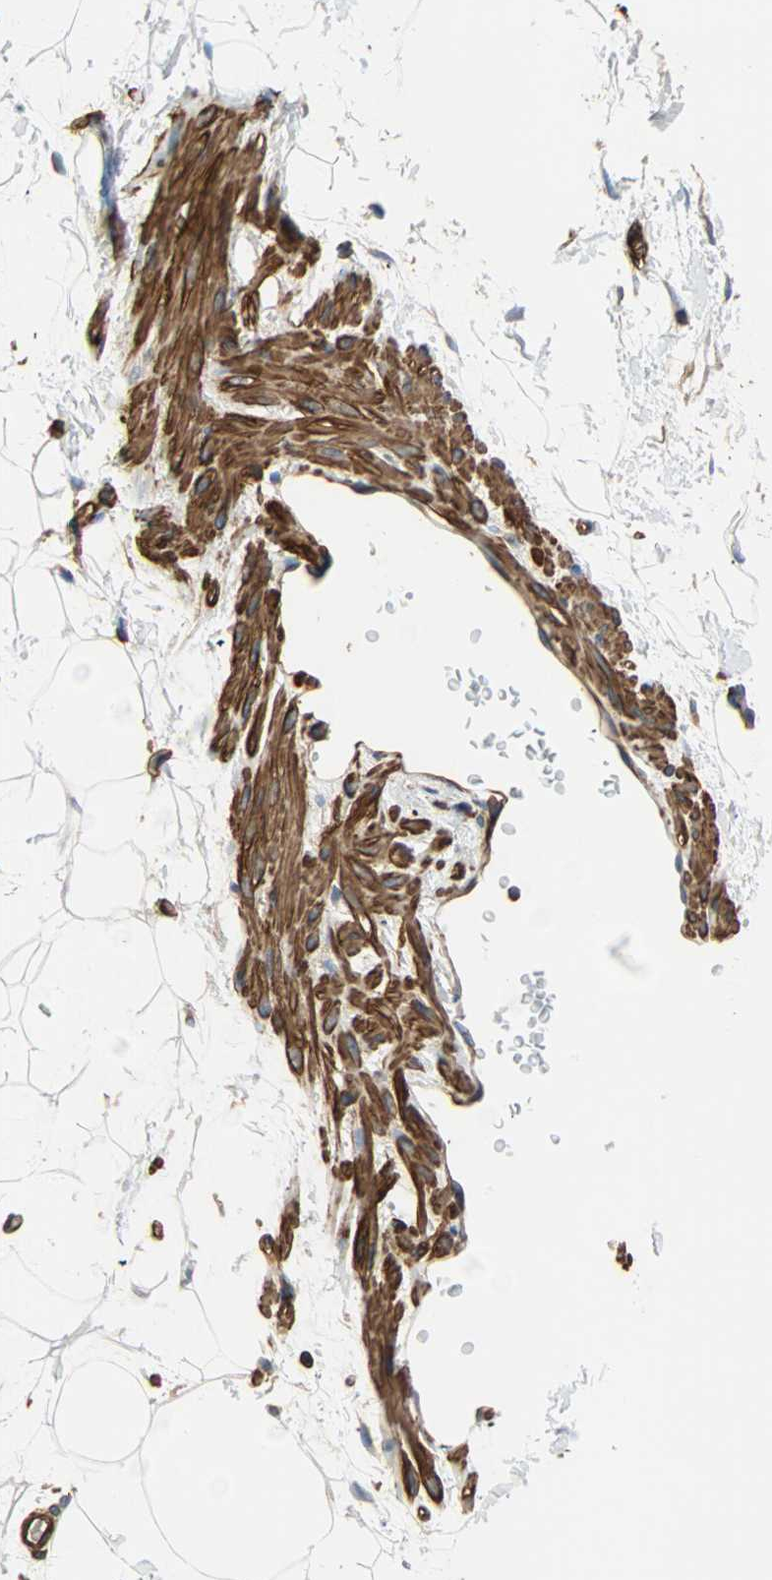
{"staining": {"intensity": "negative", "quantity": "none", "location": "none"}, "tissue": "adipose tissue", "cell_type": "Adipocytes", "image_type": "normal", "snomed": [{"axis": "morphology", "description": "Normal tissue, NOS"}, {"axis": "topography", "description": "Soft tissue"}], "caption": "The micrograph exhibits no significant positivity in adipocytes of adipose tissue. (IHC, brightfield microscopy, high magnification).", "gene": "GALNT10", "patient": {"sex": "male", "age": 72}}